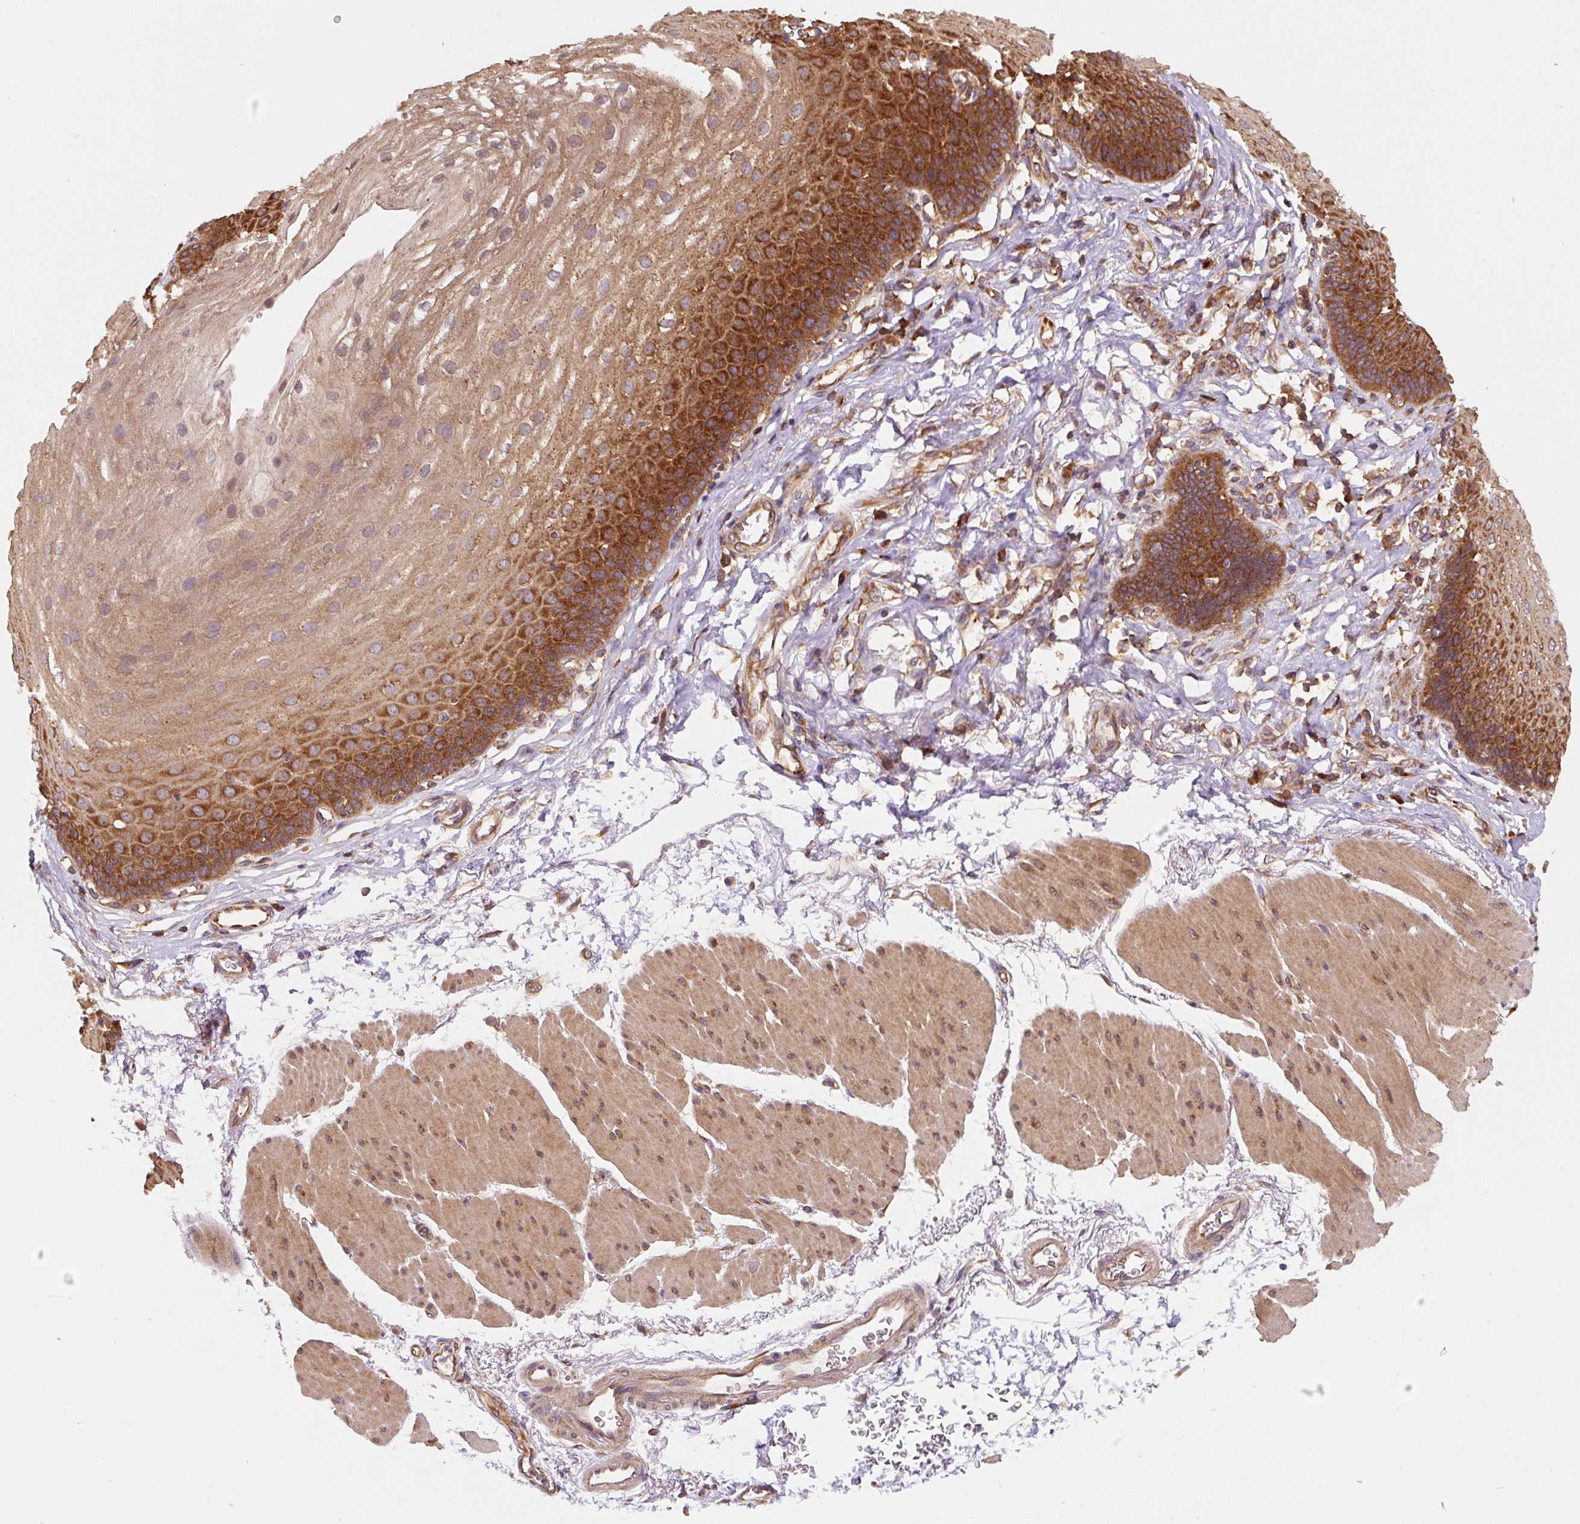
{"staining": {"intensity": "strong", "quantity": ">75%", "location": "cytoplasmic/membranous"}, "tissue": "esophagus", "cell_type": "Squamous epithelial cells", "image_type": "normal", "snomed": [{"axis": "morphology", "description": "Normal tissue, NOS"}, {"axis": "topography", "description": "Esophagus"}], "caption": "Normal esophagus shows strong cytoplasmic/membranous staining in approximately >75% of squamous epithelial cells (brown staining indicates protein expression, while blue staining denotes nuclei)..", "gene": "EIF2S2", "patient": {"sex": "female", "age": 81}}